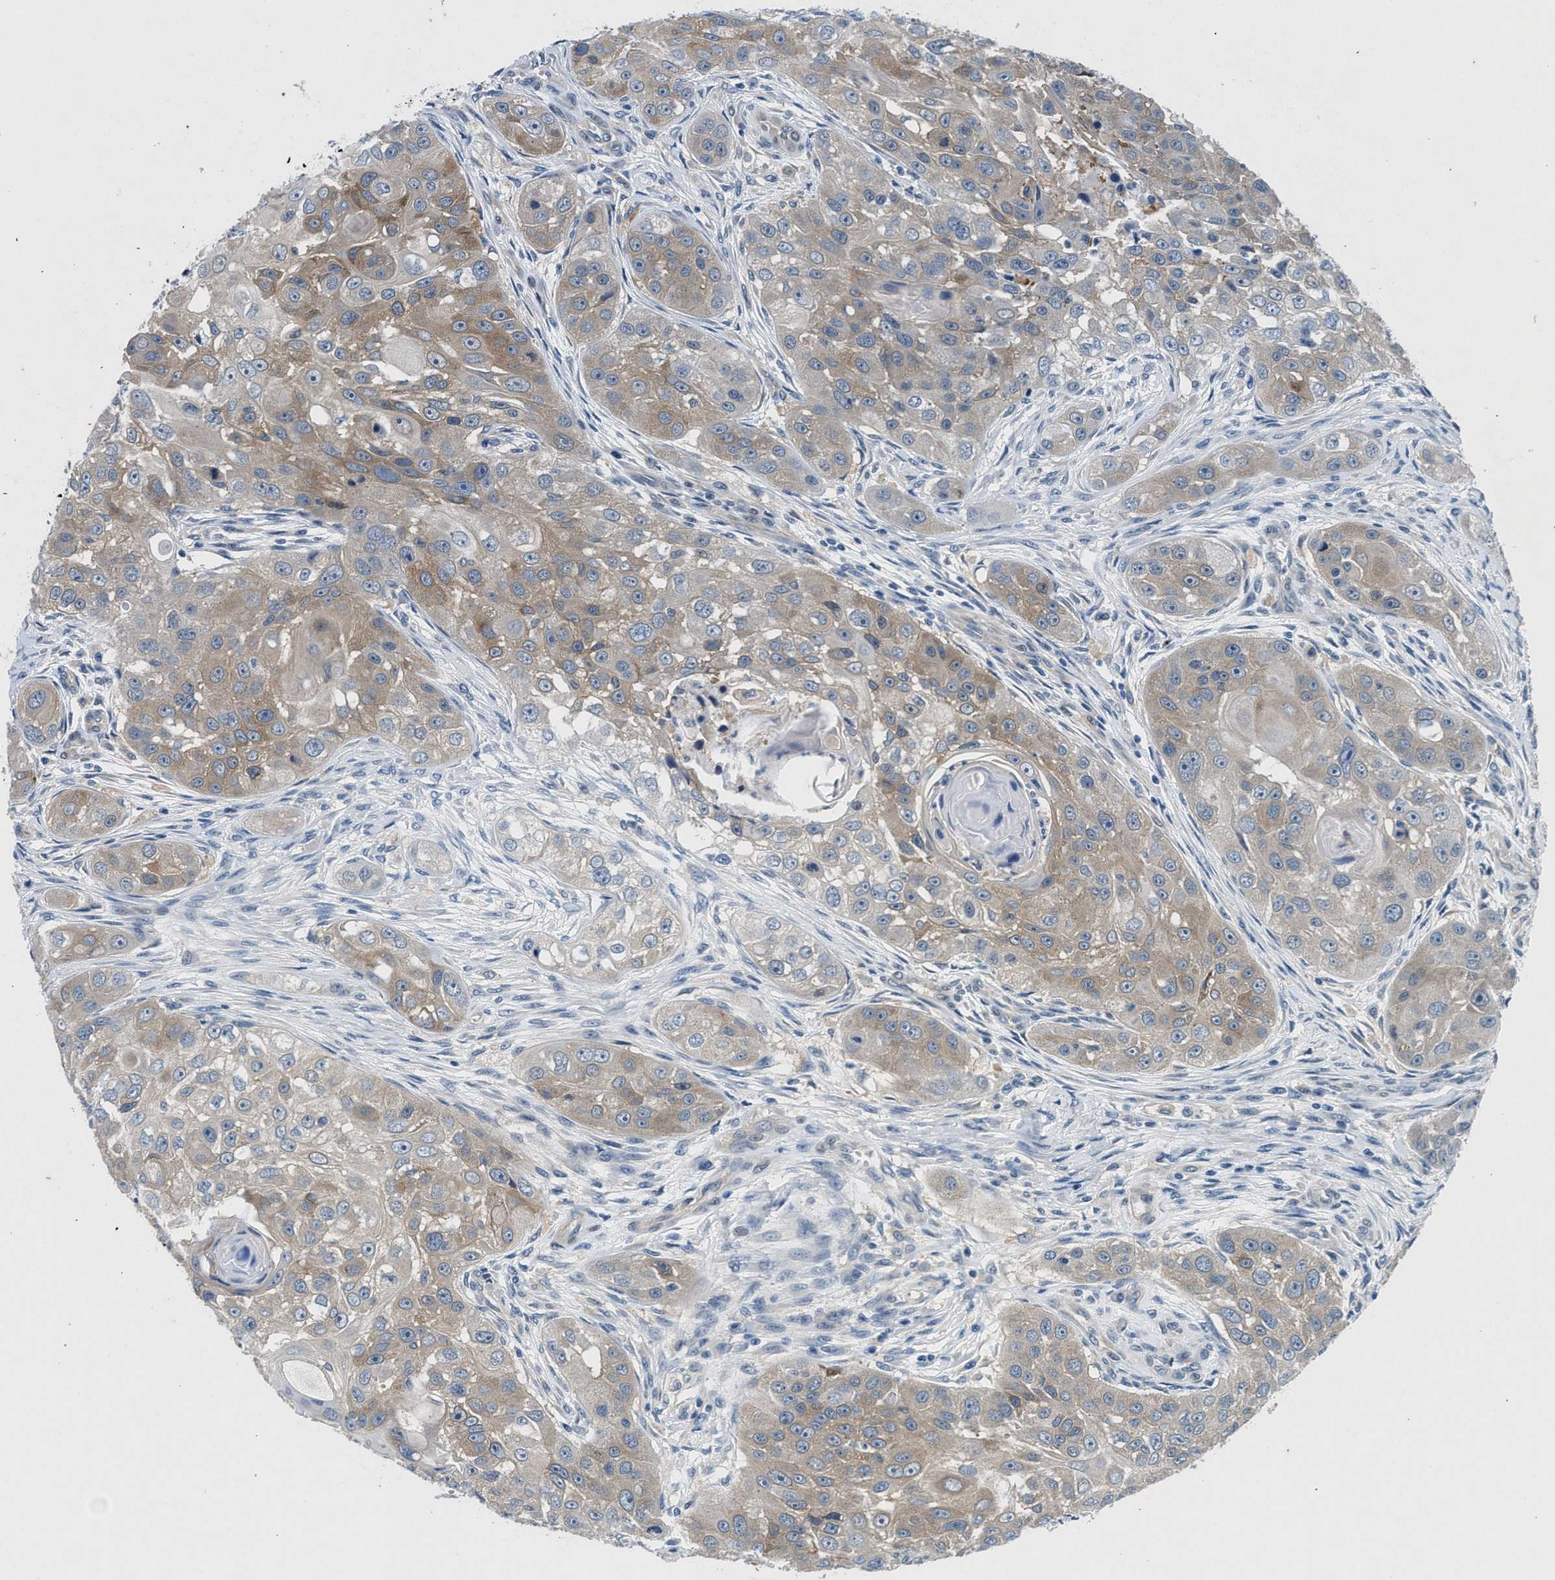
{"staining": {"intensity": "moderate", "quantity": ">75%", "location": "cytoplasmic/membranous"}, "tissue": "head and neck cancer", "cell_type": "Tumor cells", "image_type": "cancer", "snomed": [{"axis": "morphology", "description": "Normal tissue, NOS"}, {"axis": "morphology", "description": "Squamous cell carcinoma, NOS"}, {"axis": "topography", "description": "Skeletal muscle"}, {"axis": "topography", "description": "Head-Neck"}], "caption": "This photomicrograph demonstrates head and neck cancer (squamous cell carcinoma) stained with immunohistochemistry to label a protein in brown. The cytoplasmic/membranous of tumor cells show moderate positivity for the protein. Nuclei are counter-stained blue.", "gene": "COPS2", "patient": {"sex": "male", "age": 51}}